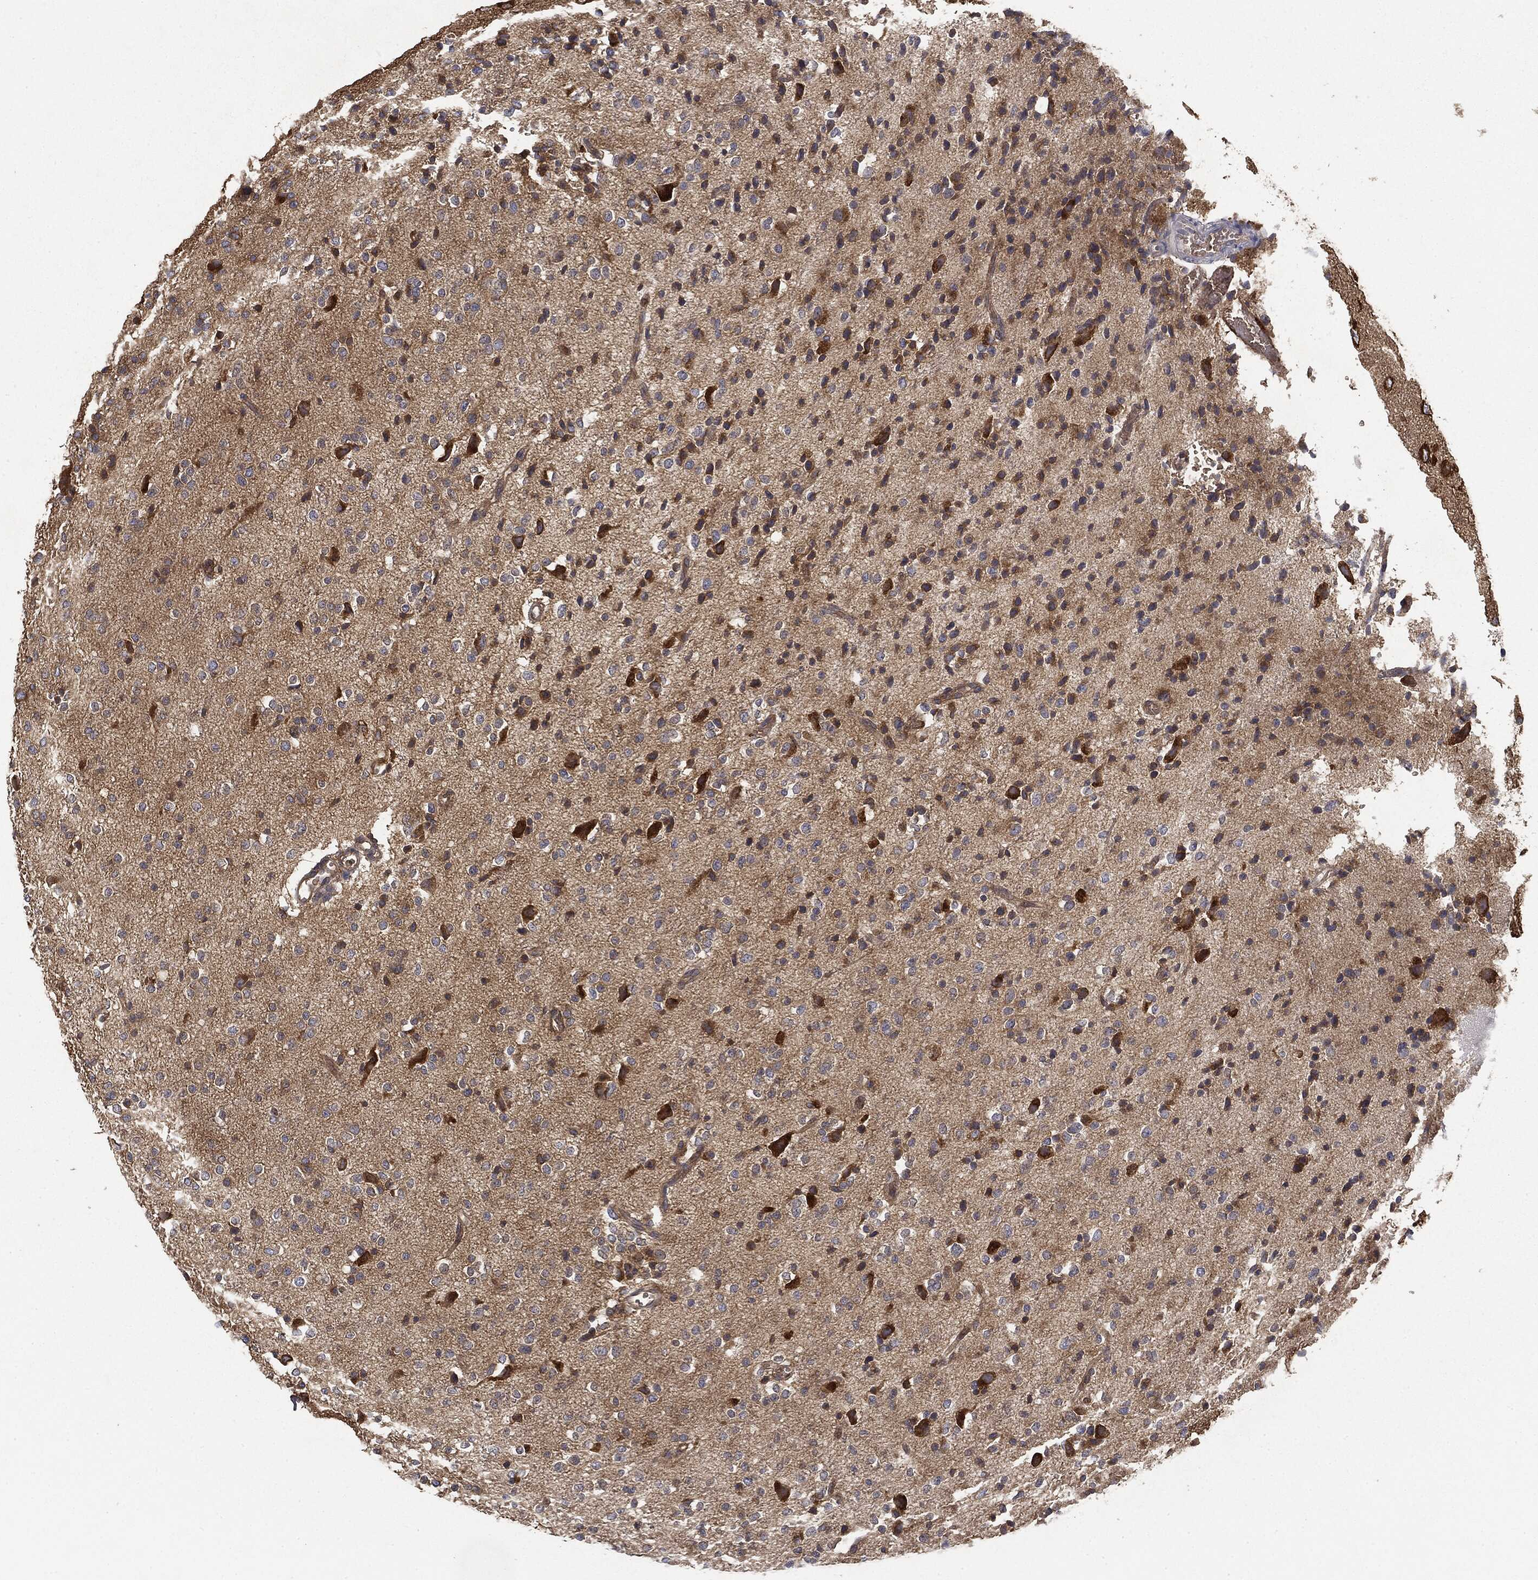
{"staining": {"intensity": "negative", "quantity": "none", "location": "none"}, "tissue": "glioma", "cell_type": "Tumor cells", "image_type": "cancer", "snomed": [{"axis": "morphology", "description": "Glioma, malignant, Low grade"}, {"axis": "topography", "description": "Brain"}], "caption": "A high-resolution photomicrograph shows immunohistochemistry (IHC) staining of malignant low-grade glioma, which shows no significant expression in tumor cells. (DAB immunohistochemistry (IHC) visualized using brightfield microscopy, high magnification).", "gene": "EIF2AK2", "patient": {"sex": "male", "age": 41}}